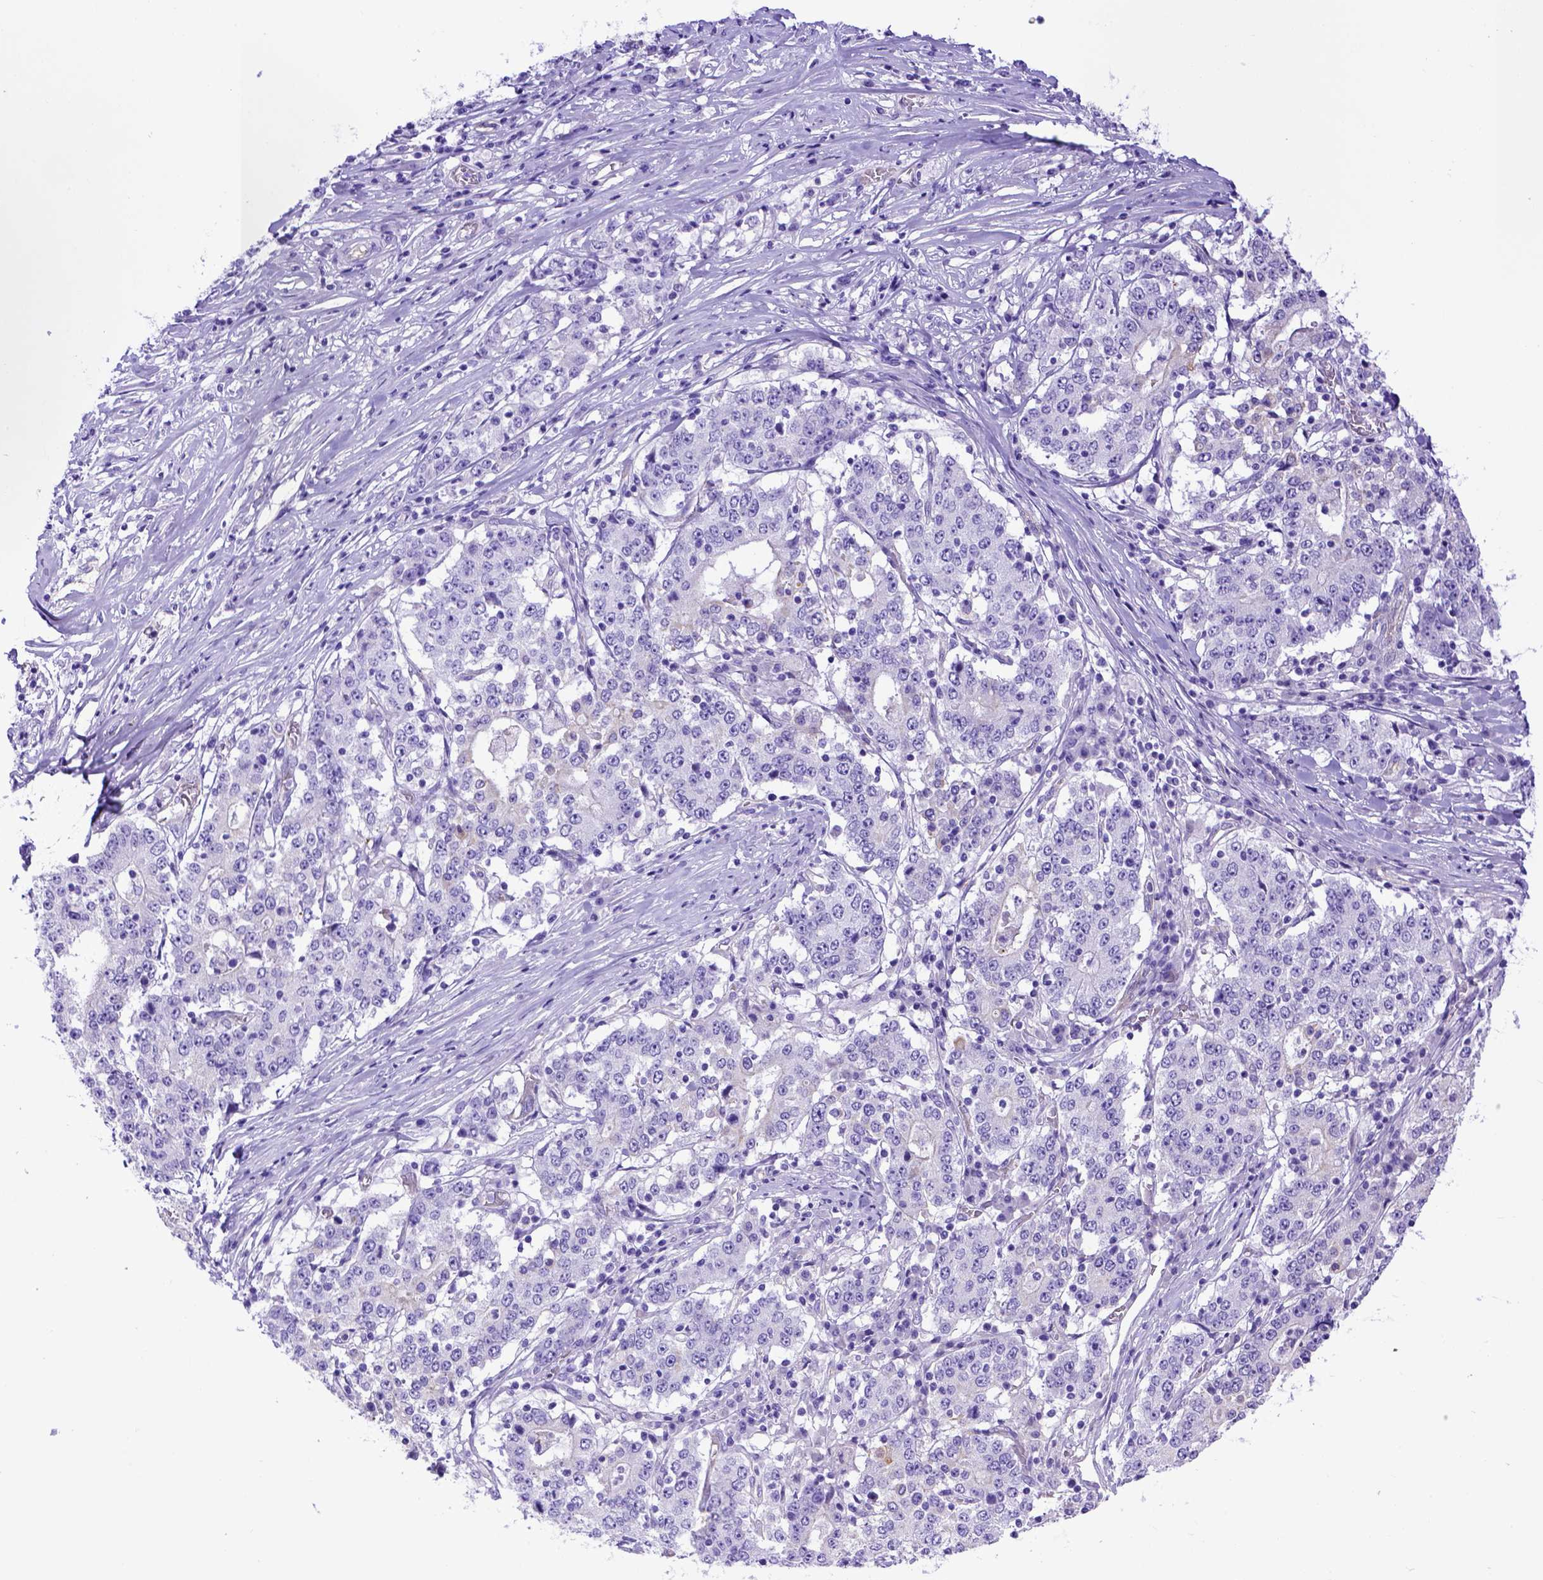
{"staining": {"intensity": "negative", "quantity": "none", "location": "none"}, "tissue": "stomach cancer", "cell_type": "Tumor cells", "image_type": "cancer", "snomed": [{"axis": "morphology", "description": "Adenocarcinoma, NOS"}, {"axis": "topography", "description": "Stomach"}], "caption": "Histopathology image shows no significant protein expression in tumor cells of stomach adenocarcinoma. The staining was performed using DAB to visualize the protein expression in brown, while the nuclei were stained in blue with hematoxylin (Magnification: 20x).", "gene": "LRRC18", "patient": {"sex": "male", "age": 59}}